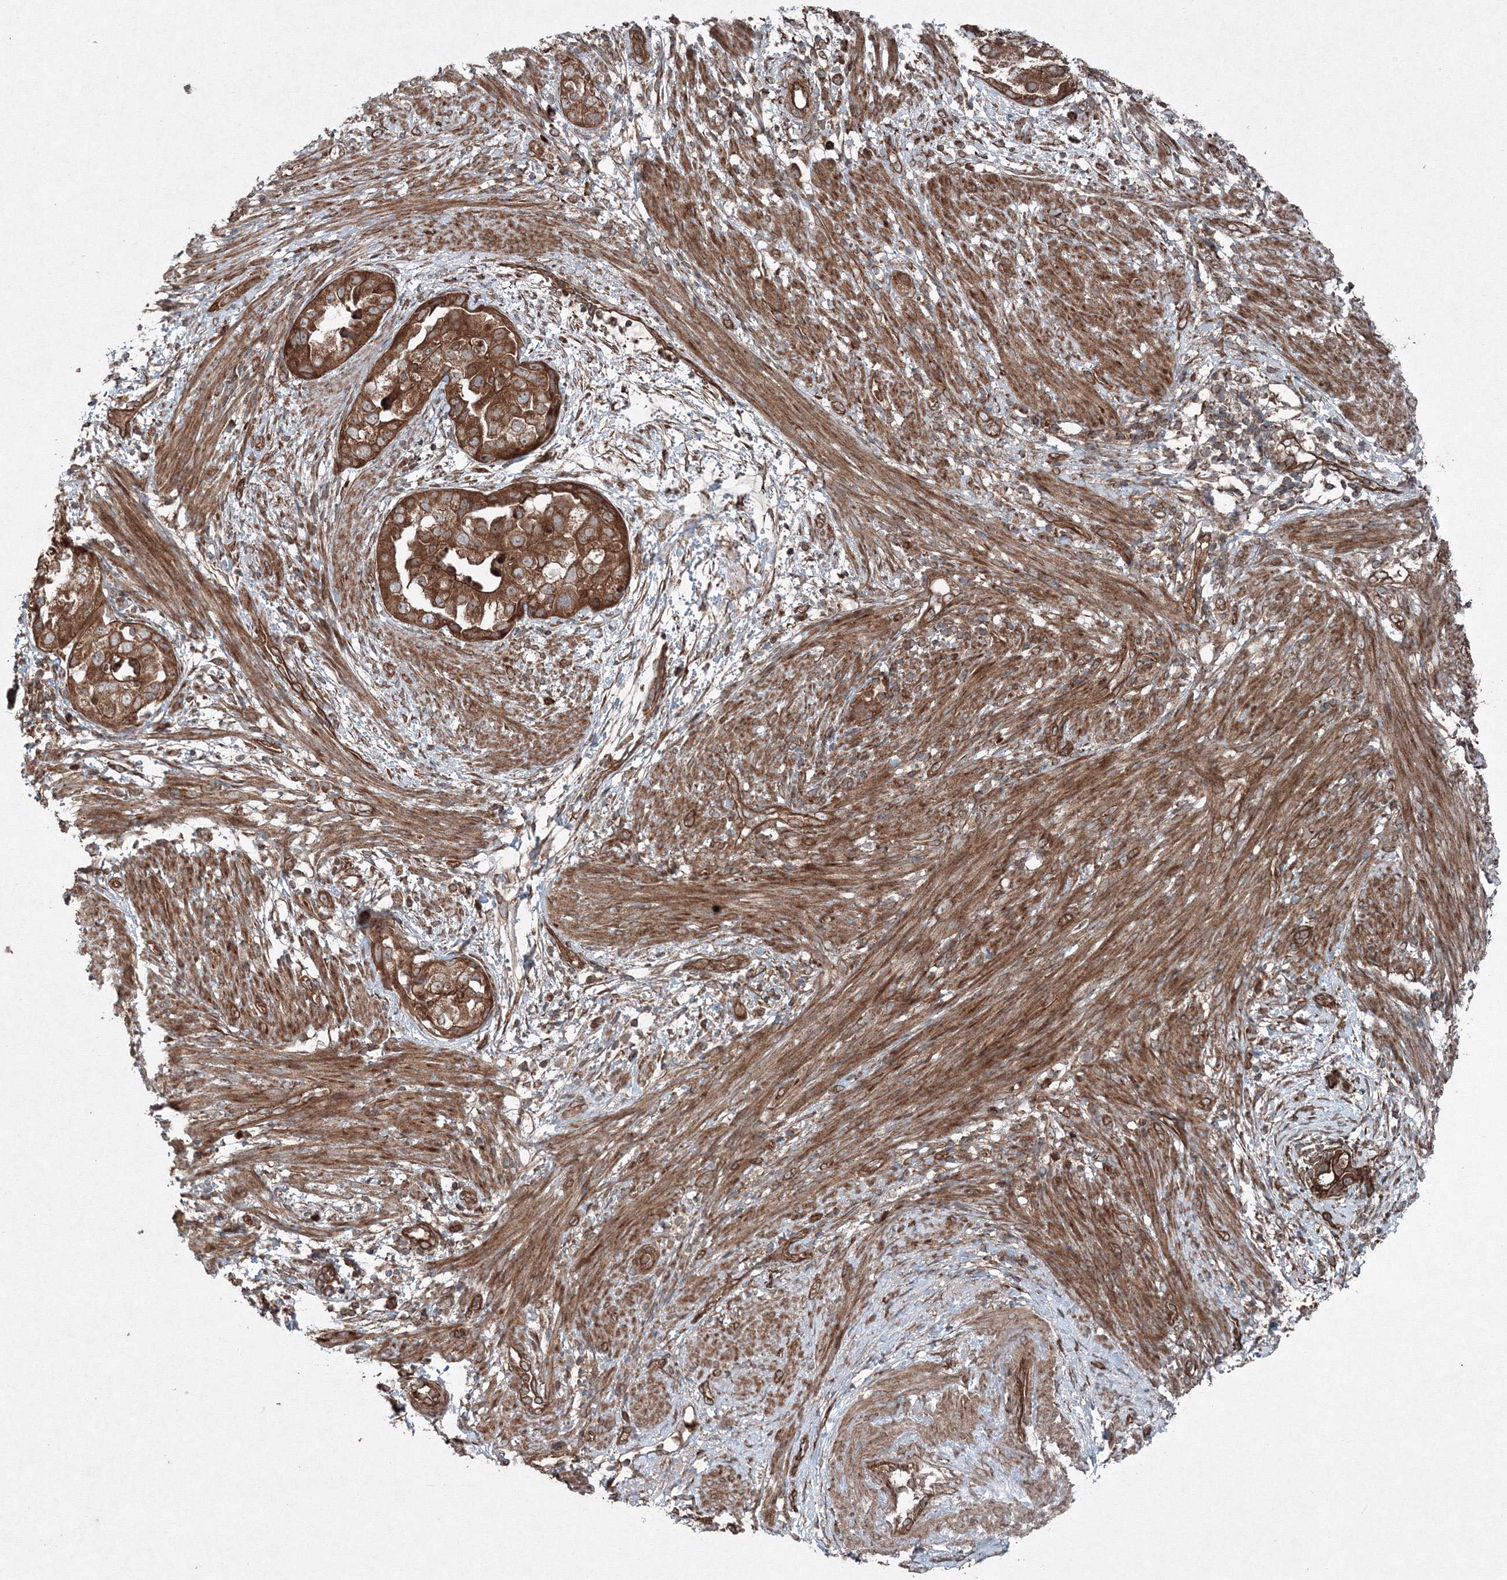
{"staining": {"intensity": "strong", "quantity": ">75%", "location": "cytoplasmic/membranous"}, "tissue": "endometrial cancer", "cell_type": "Tumor cells", "image_type": "cancer", "snomed": [{"axis": "morphology", "description": "Adenocarcinoma, NOS"}, {"axis": "topography", "description": "Endometrium"}], "caption": "A high-resolution histopathology image shows immunohistochemistry (IHC) staining of endometrial cancer (adenocarcinoma), which reveals strong cytoplasmic/membranous positivity in approximately >75% of tumor cells.", "gene": "COPS7B", "patient": {"sex": "female", "age": 85}}